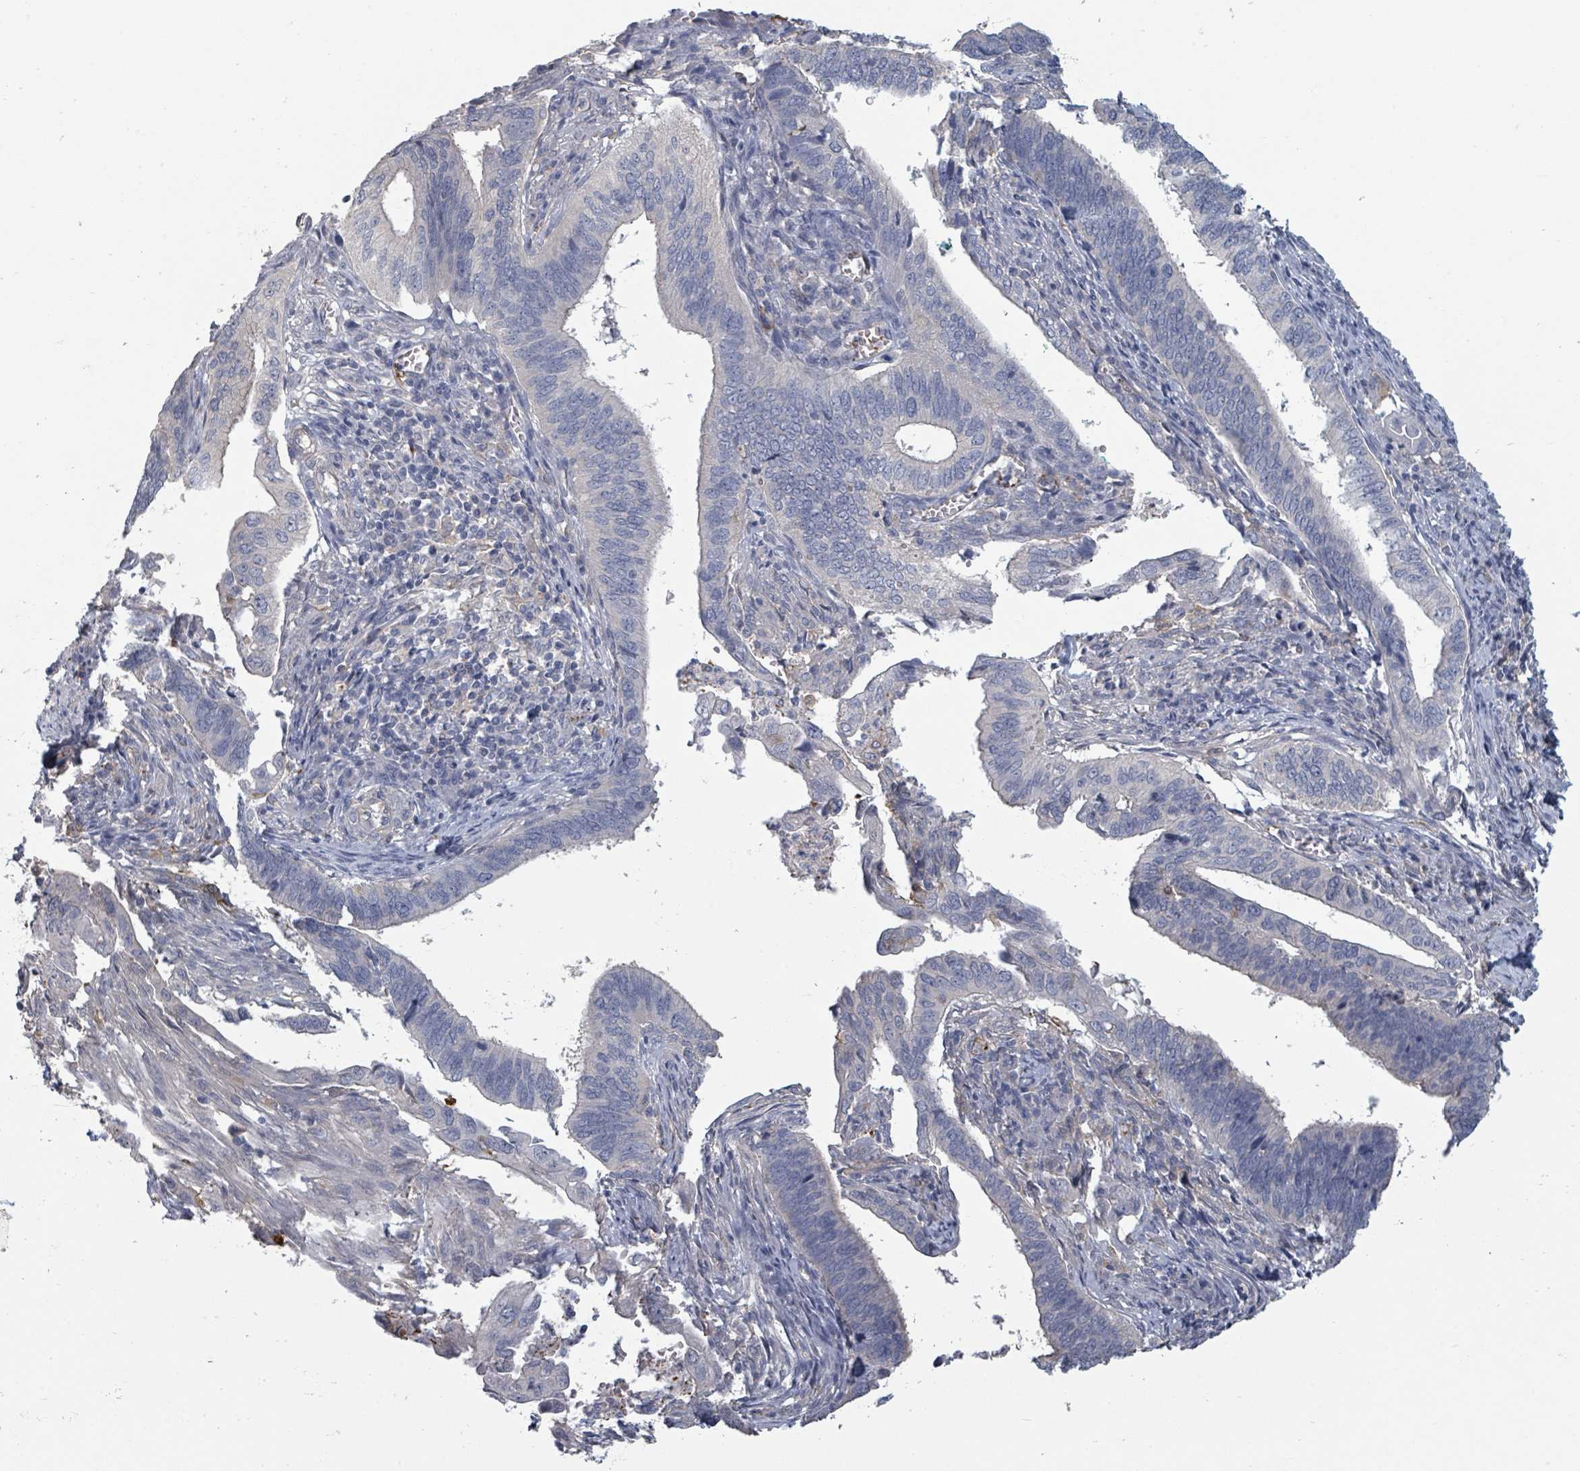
{"staining": {"intensity": "negative", "quantity": "none", "location": "none"}, "tissue": "cervical cancer", "cell_type": "Tumor cells", "image_type": "cancer", "snomed": [{"axis": "morphology", "description": "Adenocarcinoma, NOS"}, {"axis": "topography", "description": "Cervix"}], "caption": "Immunohistochemistry of human cervical adenocarcinoma displays no positivity in tumor cells. (DAB (3,3'-diaminobenzidine) immunohistochemistry, high magnification).", "gene": "PLAUR", "patient": {"sex": "female", "age": 42}}